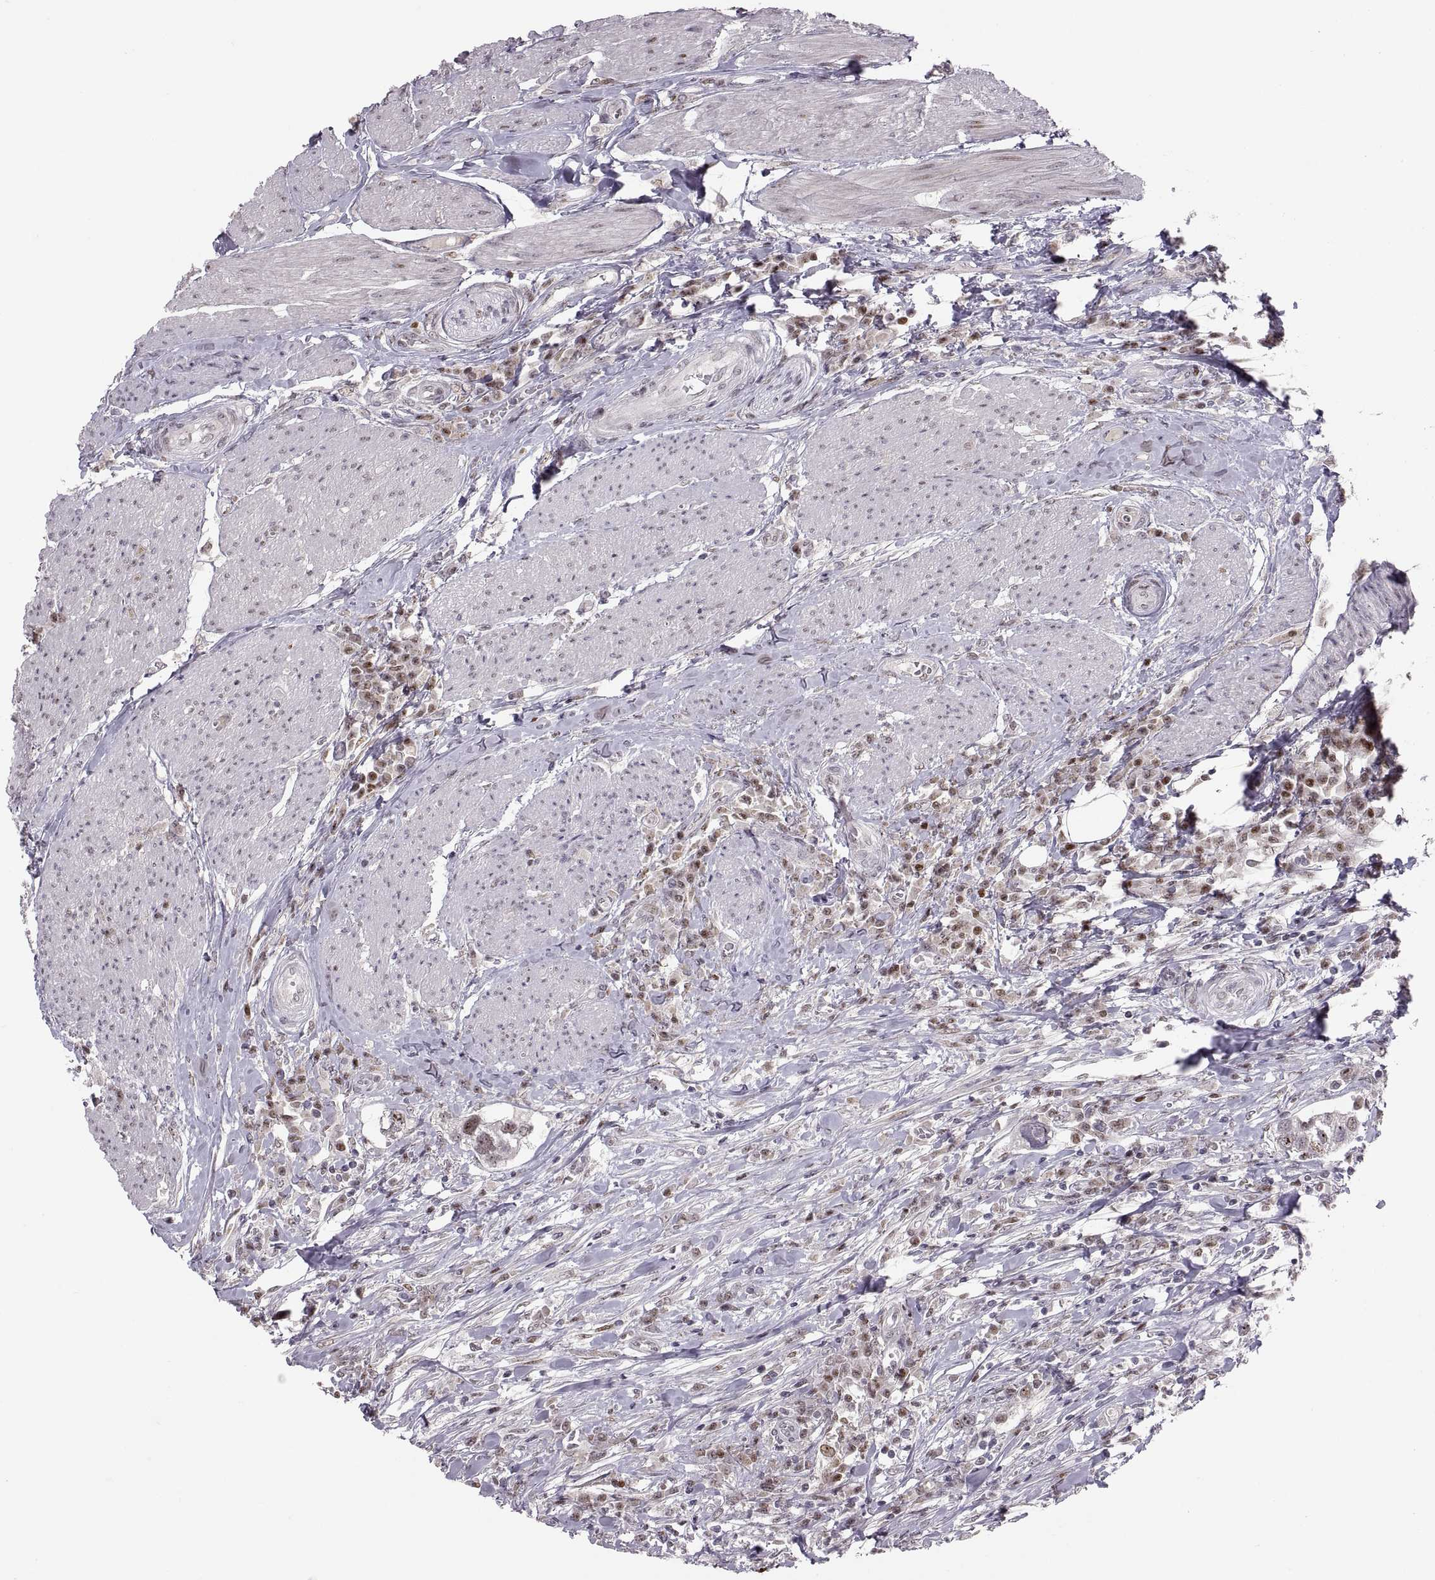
{"staining": {"intensity": "moderate", "quantity": ">75%", "location": "nuclear"}, "tissue": "urothelial cancer", "cell_type": "Tumor cells", "image_type": "cancer", "snomed": [{"axis": "morphology", "description": "Urothelial carcinoma, NOS"}, {"axis": "morphology", "description": "Urothelial carcinoma, High grade"}, {"axis": "topography", "description": "Urinary bladder"}], "caption": "Transitional cell carcinoma stained with a brown dye demonstrates moderate nuclear positive staining in approximately >75% of tumor cells.", "gene": "SNAI1", "patient": {"sex": "male", "age": 63}}